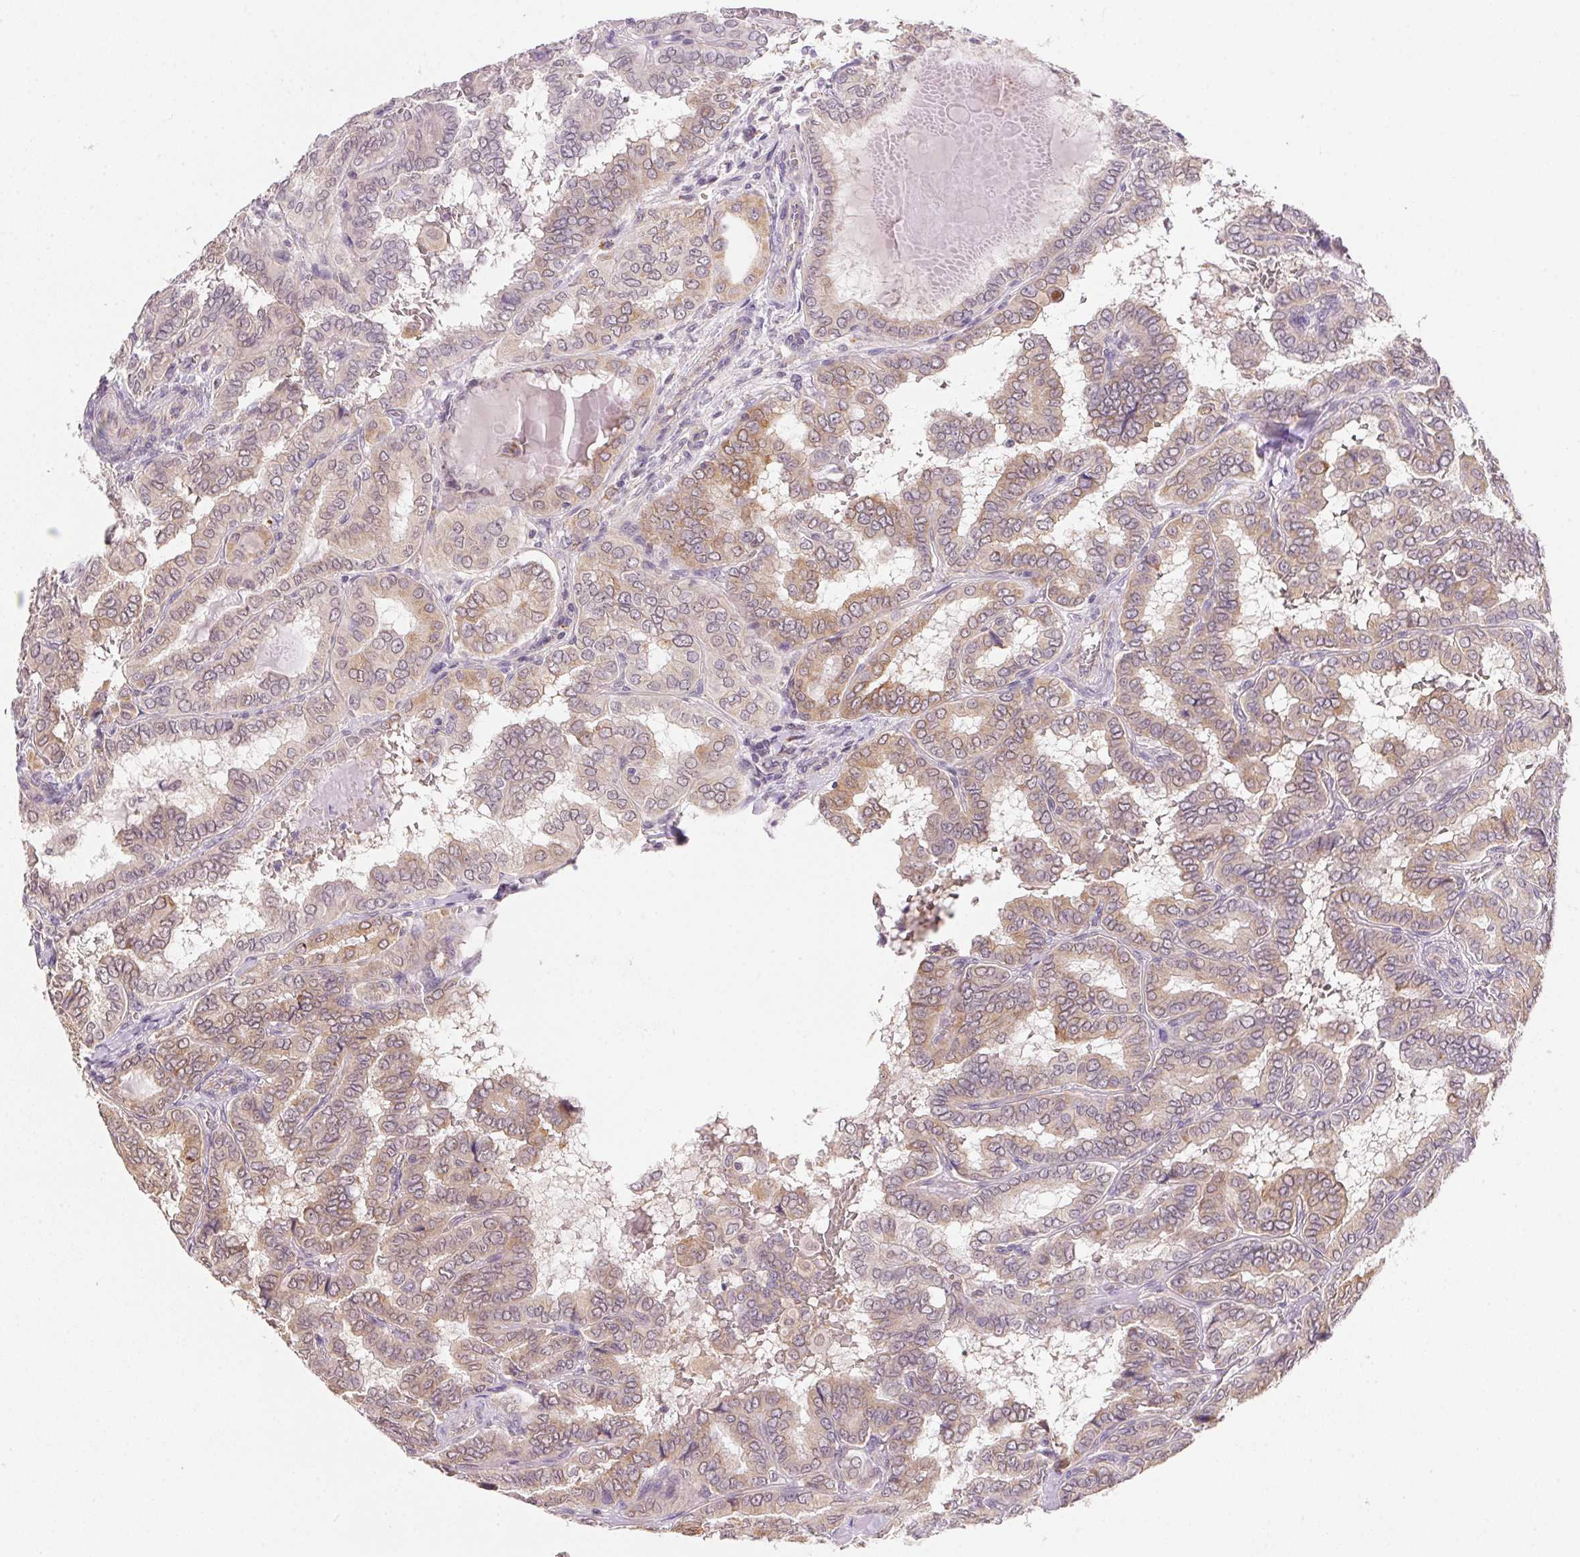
{"staining": {"intensity": "weak", "quantity": "25%-75%", "location": "cytoplasmic/membranous"}, "tissue": "thyroid cancer", "cell_type": "Tumor cells", "image_type": "cancer", "snomed": [{"axis": "morphology", "description": "Papillary adenocarcinoma, NOS"}, {"axis": "topography", "description": "Thyroid gland"}], "caption": "DAB (3,3'-diaminobenzidine) immunohistochemical staining of human thyroid cancer demonstrates weak cytoplasmic/membranous protein staining in about 25%-75% of tumor cells.", "gene": "METTL13", "patient": {"sex": "female", "age": 46}}